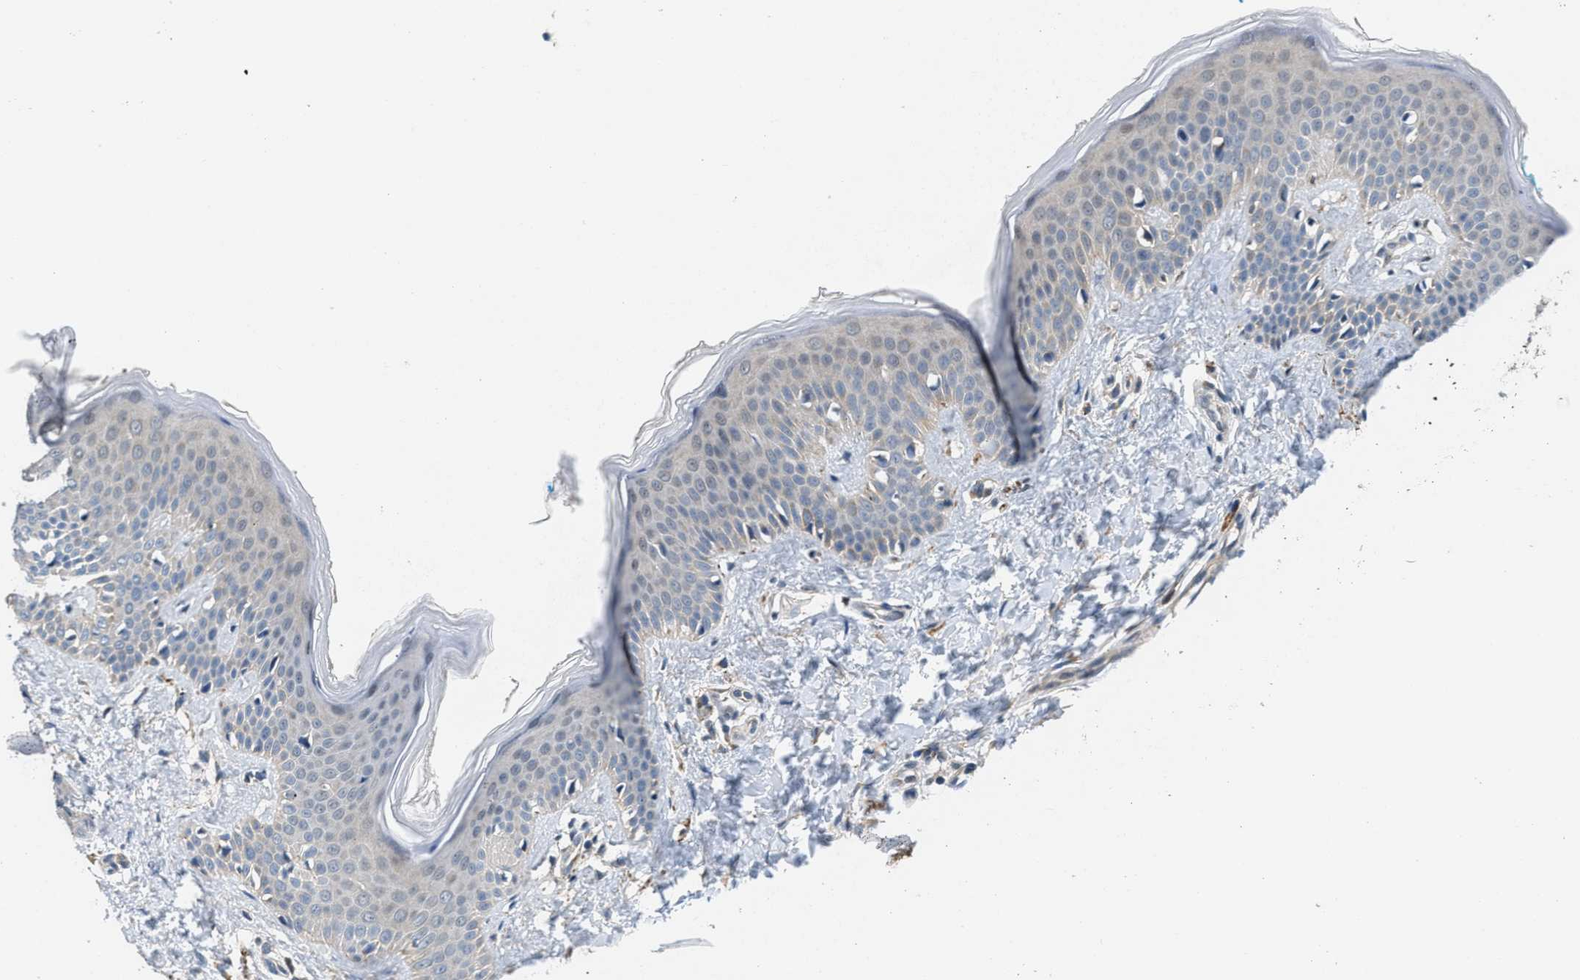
{"staining": {"intensity": "negative", "quantity": "none", "location": "none"}, "tissue": "skin", "cell_type": "Fibroblasts", "image_type": "normal", "snomed": [{"axis": "morphology", "description": "Normal tissue, NOS"}, {"axis": "topography", "description": "Skin"}], "caption": "DAB (3,3'-diaminobenzidine) immunohistochemical staining of unremarkable skin displays no significant expression in fibroblasts.", "gene": "ZNF599", "patient": {"sex": "female", "age": 17}}